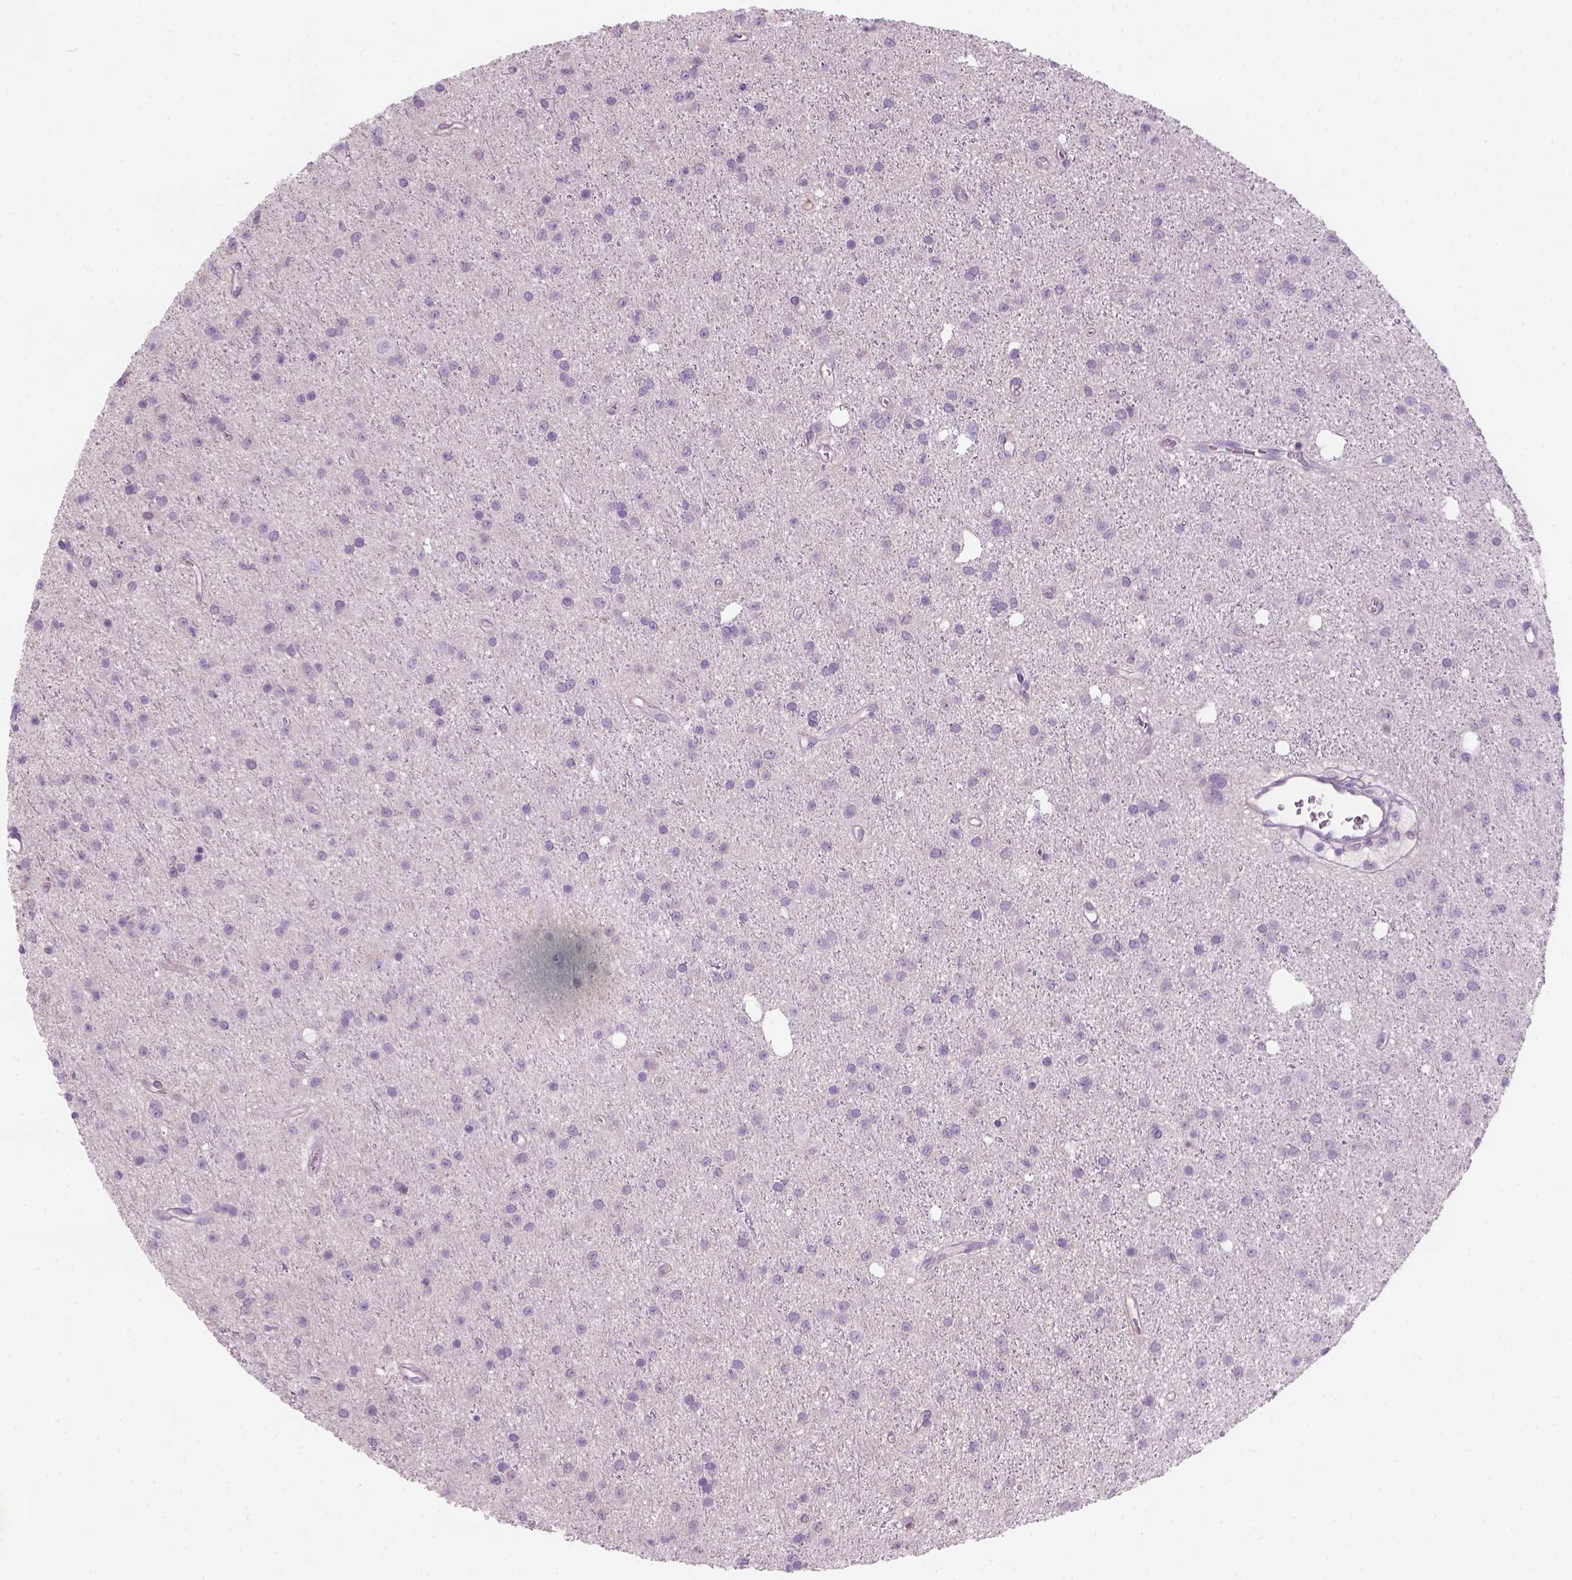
{"staining": {"intensity": "negative", "quantity": "none", "location": "none"}, "tissue": "glioma", "cell_type": "Tumor cells", "image_type": "cancer", "snomed": [{"axis": "morphology", "description": "Glioma, malignant, Low grade"}, {"axis": "topography", "description": "Brain"}], "caption": "Histopathology image shows no significant protein expression in tumor cells of glioma.", "gene": "CD84", "patient": {"sex": "male", "age": 27}}